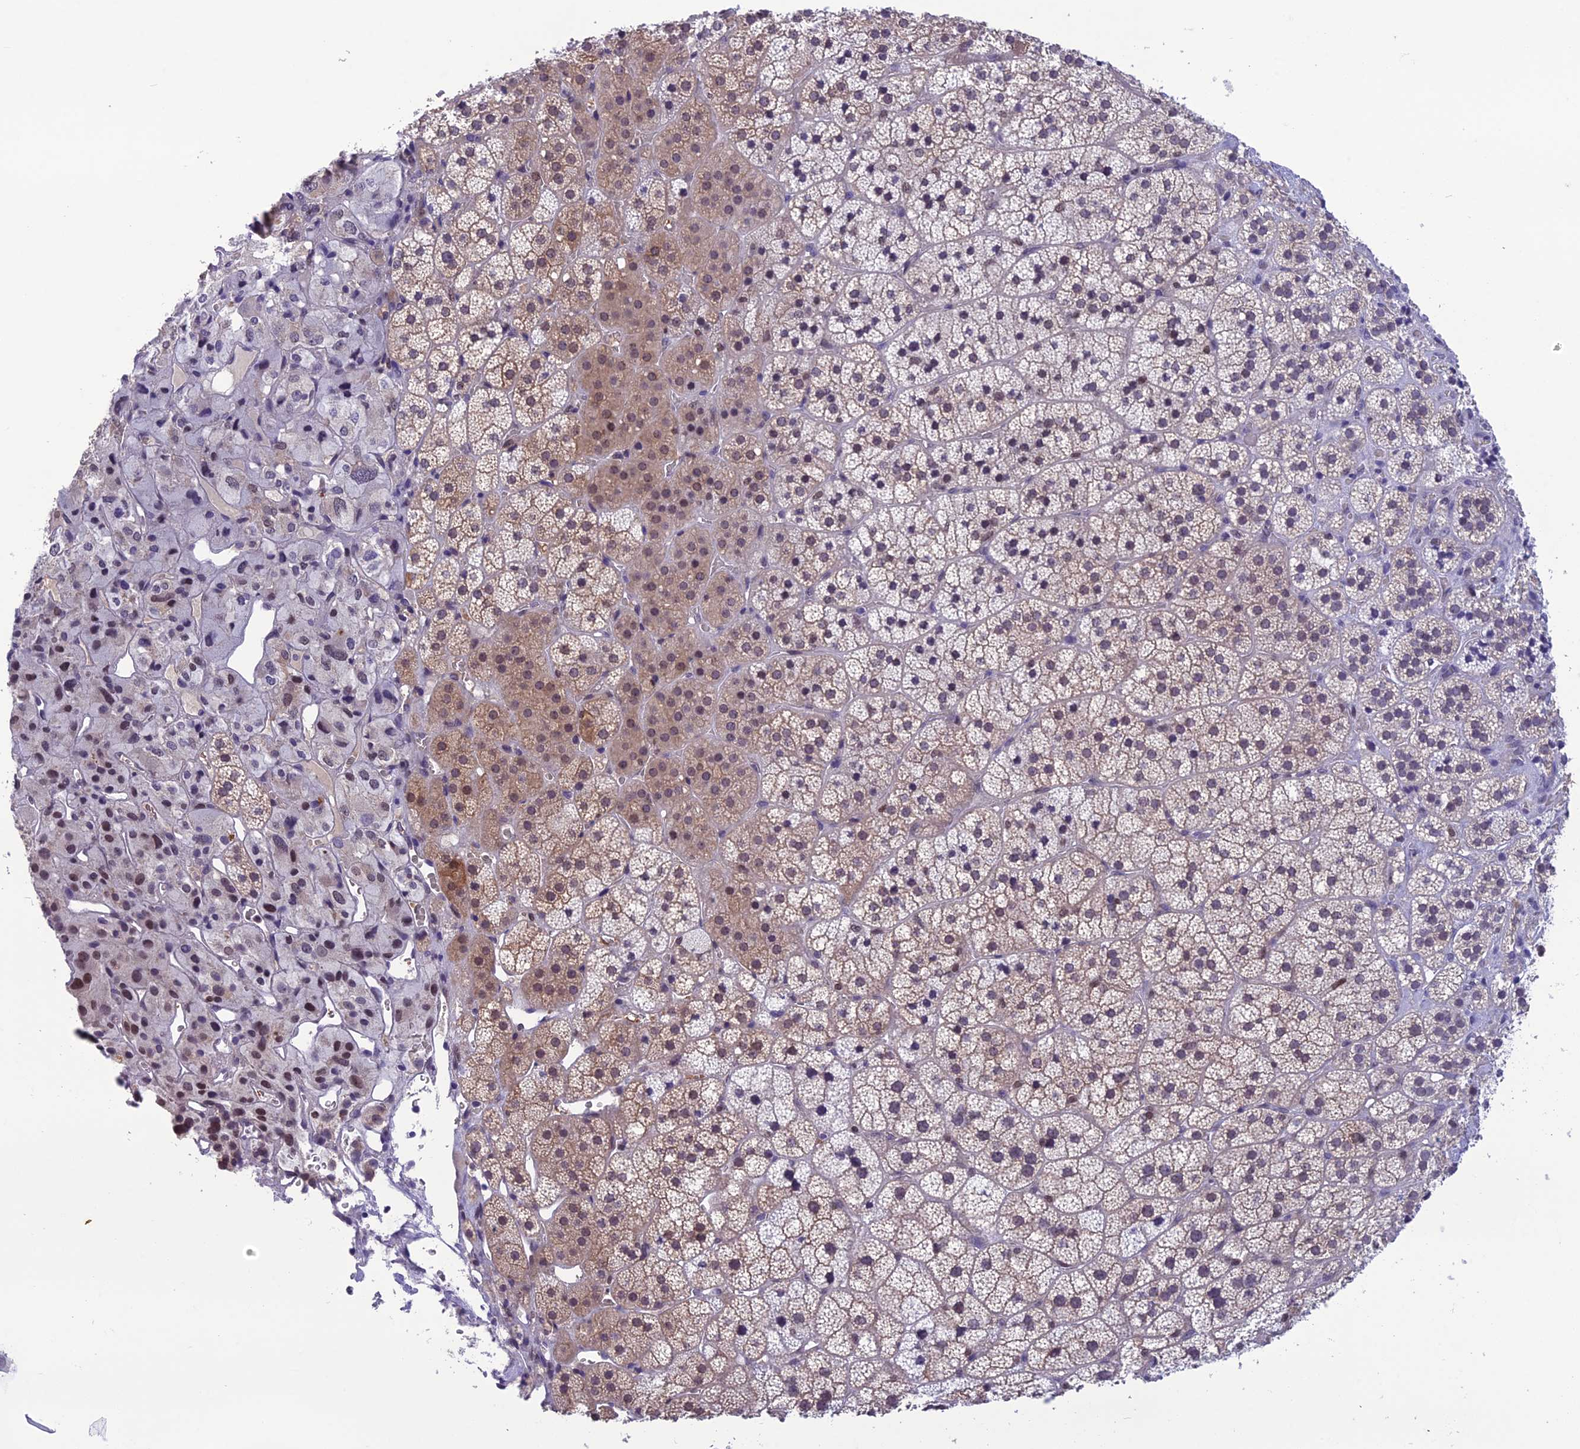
{"staining": {"intensity": "moderate", "quantity": "<25%", "location": "cytoplasmic/membranous,nuclear"}, "tissue": "adrenal gland", "cell_type": "Glandular cells", "image_type": "normal", "snomed": [{"axis": "morphology", "description": "Normal tissue, NOS"}, {"axis": "topography", "description": "Adrenal gland"}], "caption": "This micrograph displays benign adrenal gland stained with immunohistochemistry to label a protein in brown. The cytoplasmic/membranous,nuclear of glandular cells show moderate positivity for the protein. Nuclei are counter-stained blue.", "gene": "MIS12", "patient": {"sex": "female", "age": 44}}